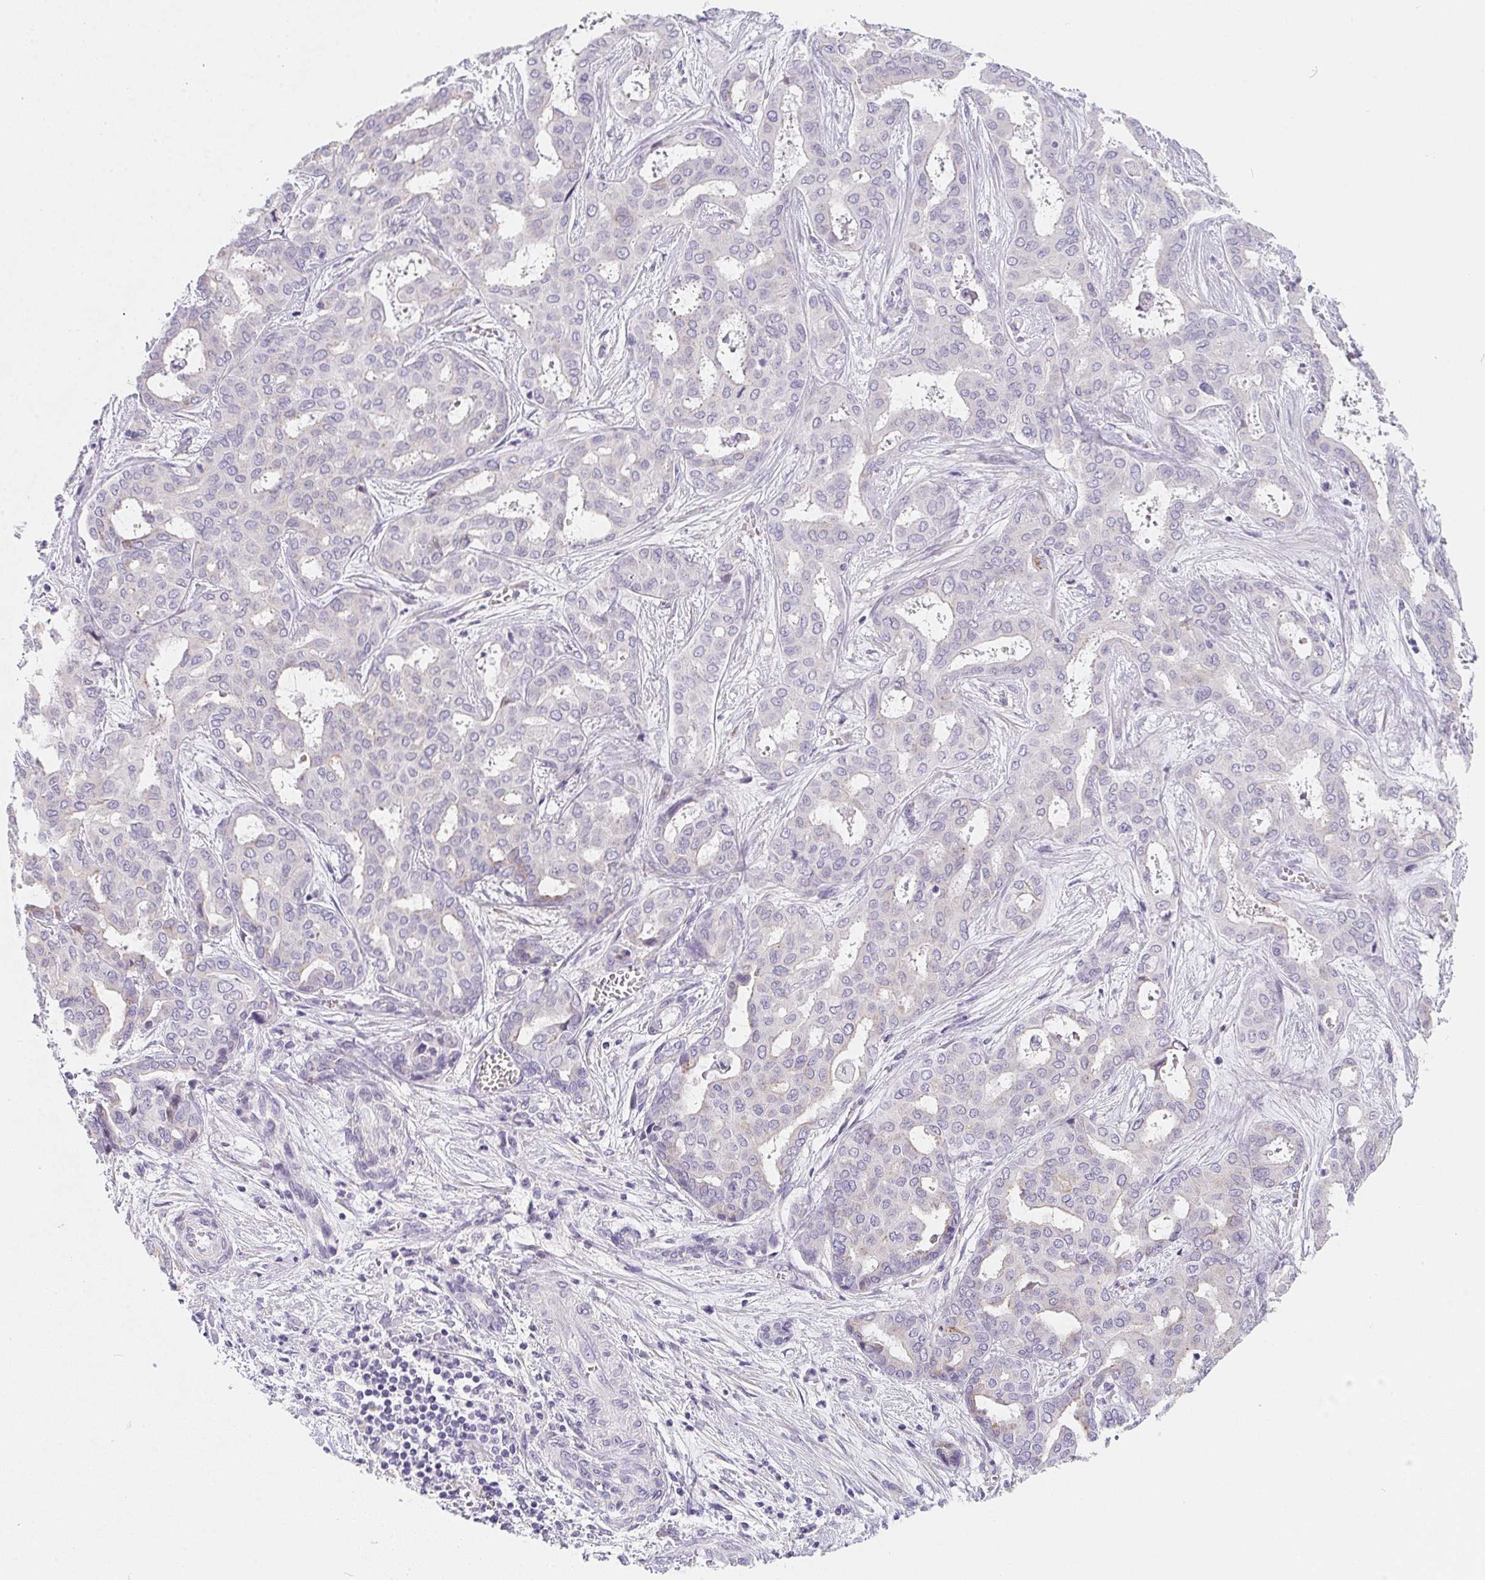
{"staining": {"intensity": "negative", "quantity": "none", "location": "none"}, "tissue": "liver cancer", "cell_type": "Tumor cells", "image_type": "cancer", "snomed": [{"axis": "morphology", "description": "Cholangiocarcinoma"}, {"axis": "topography", "description": "Liver"}], "caption": "IHC of liver cholangiocarcinoma shows no expression in tumor cells.", "gene": "MAP1A", "patient": {"sex": "female", "age": 64}}